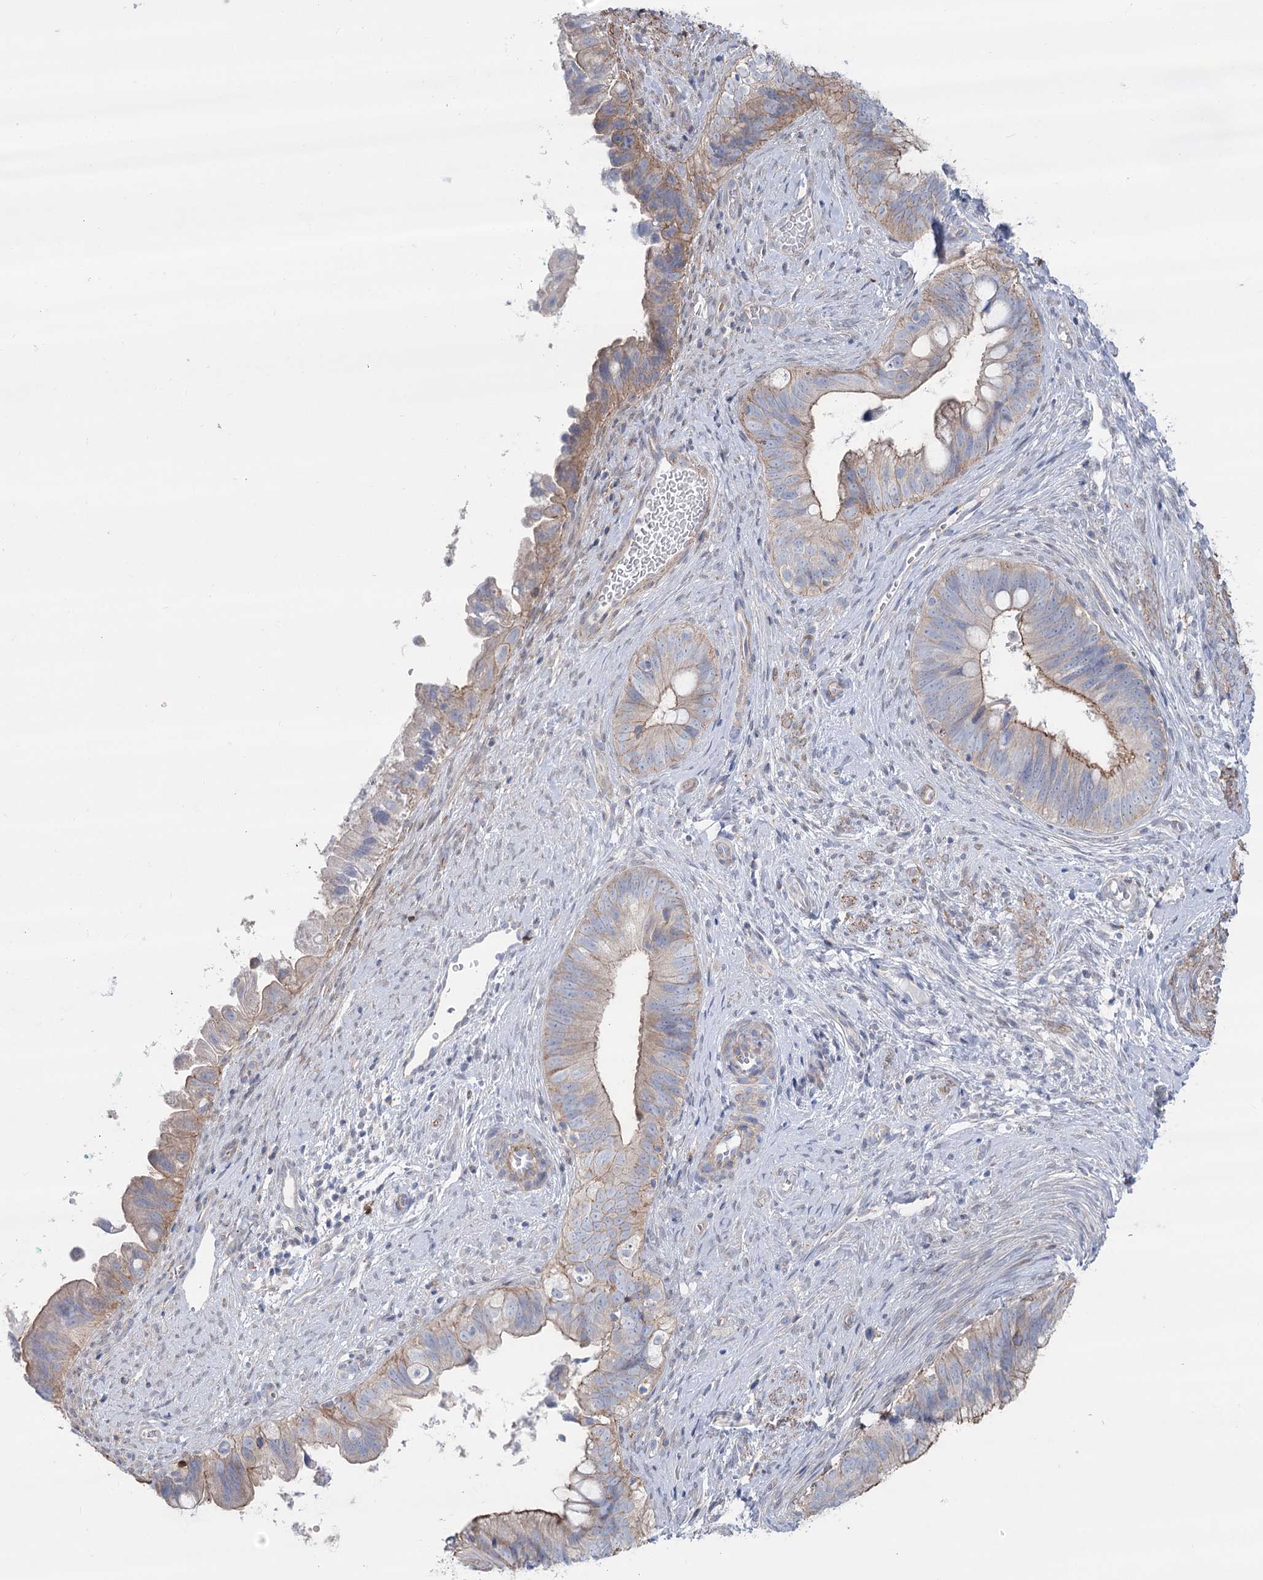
{"staining": {"intensity": "weak", "quantity": "25%-75%", "location": "cytoplasmic/membranous"}, "tissue": "cervical cancer", "cell_type": "Tumor cells", "image_type": "cancer", "snomed": [{"axis": "morphology", "description": "Adenocarcinoma, NOS"}, {"axis": "topography", "description": "Cervix"}], "caption": "A brown stain shows weak cytoplasmic/membranous positivity of a protein in cervical adenocarcinoma tumor cells.", "gene": "LARP1B", "patient": {"sex": "female", "age": 42}}